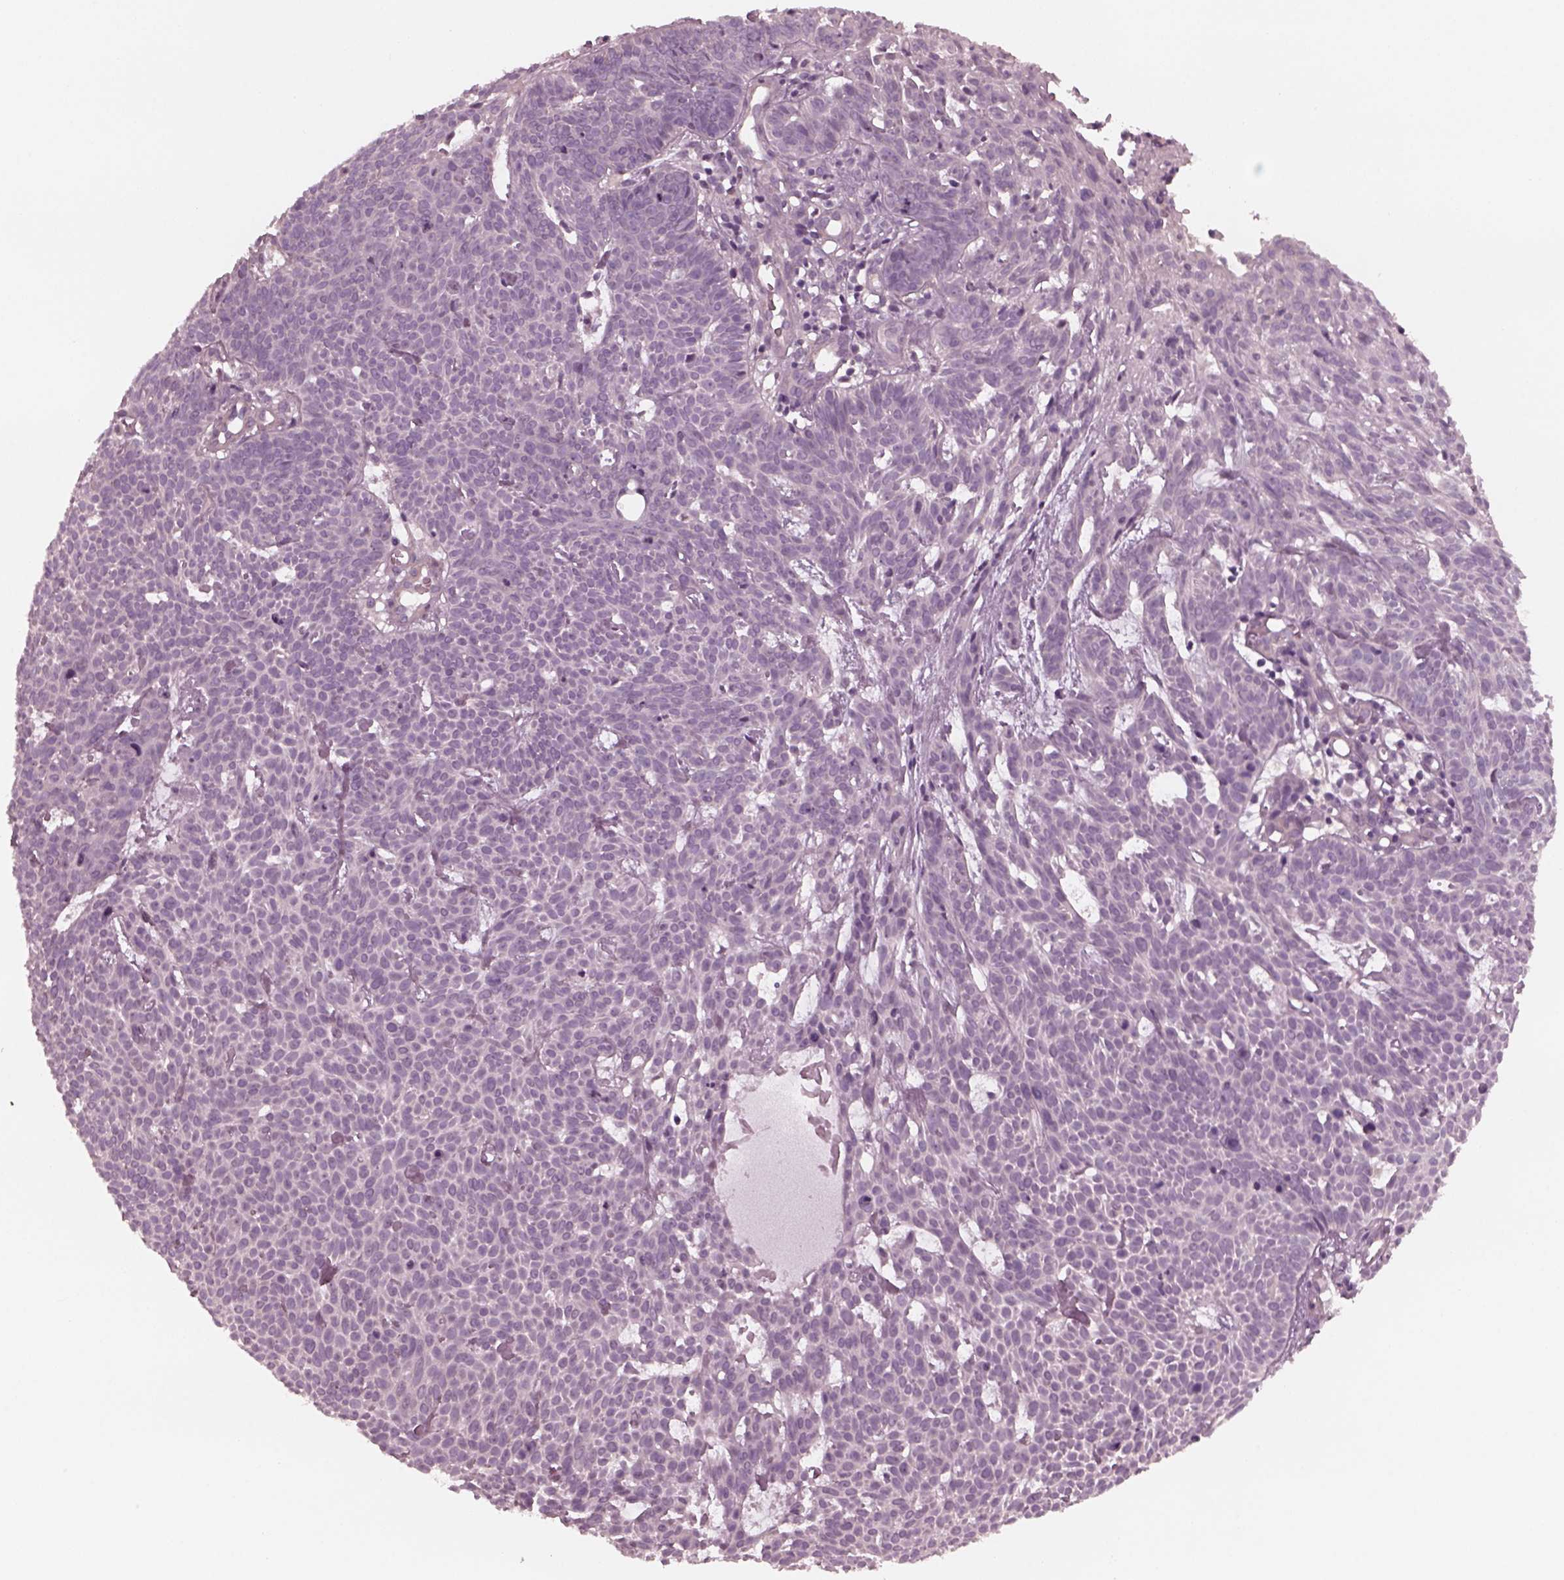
{"staining": {"intensity": "negative", "quantity": "none", "location": "none"}, "tissue": "skin cancer", "cell_type": "Tumor cells", "image_type": "cancer", "snomed": [{"axis": "morphology", "description": "Basal cell carcinoma"}, {"axis": "topography", "description": "Skin"}], "caption": "Histopathology image shows no protein positivity in tumor cells of basal cell carcinoma (skin) tissue.", "gene": "YY2", "patient": {"sex": "male", "age": 59}}